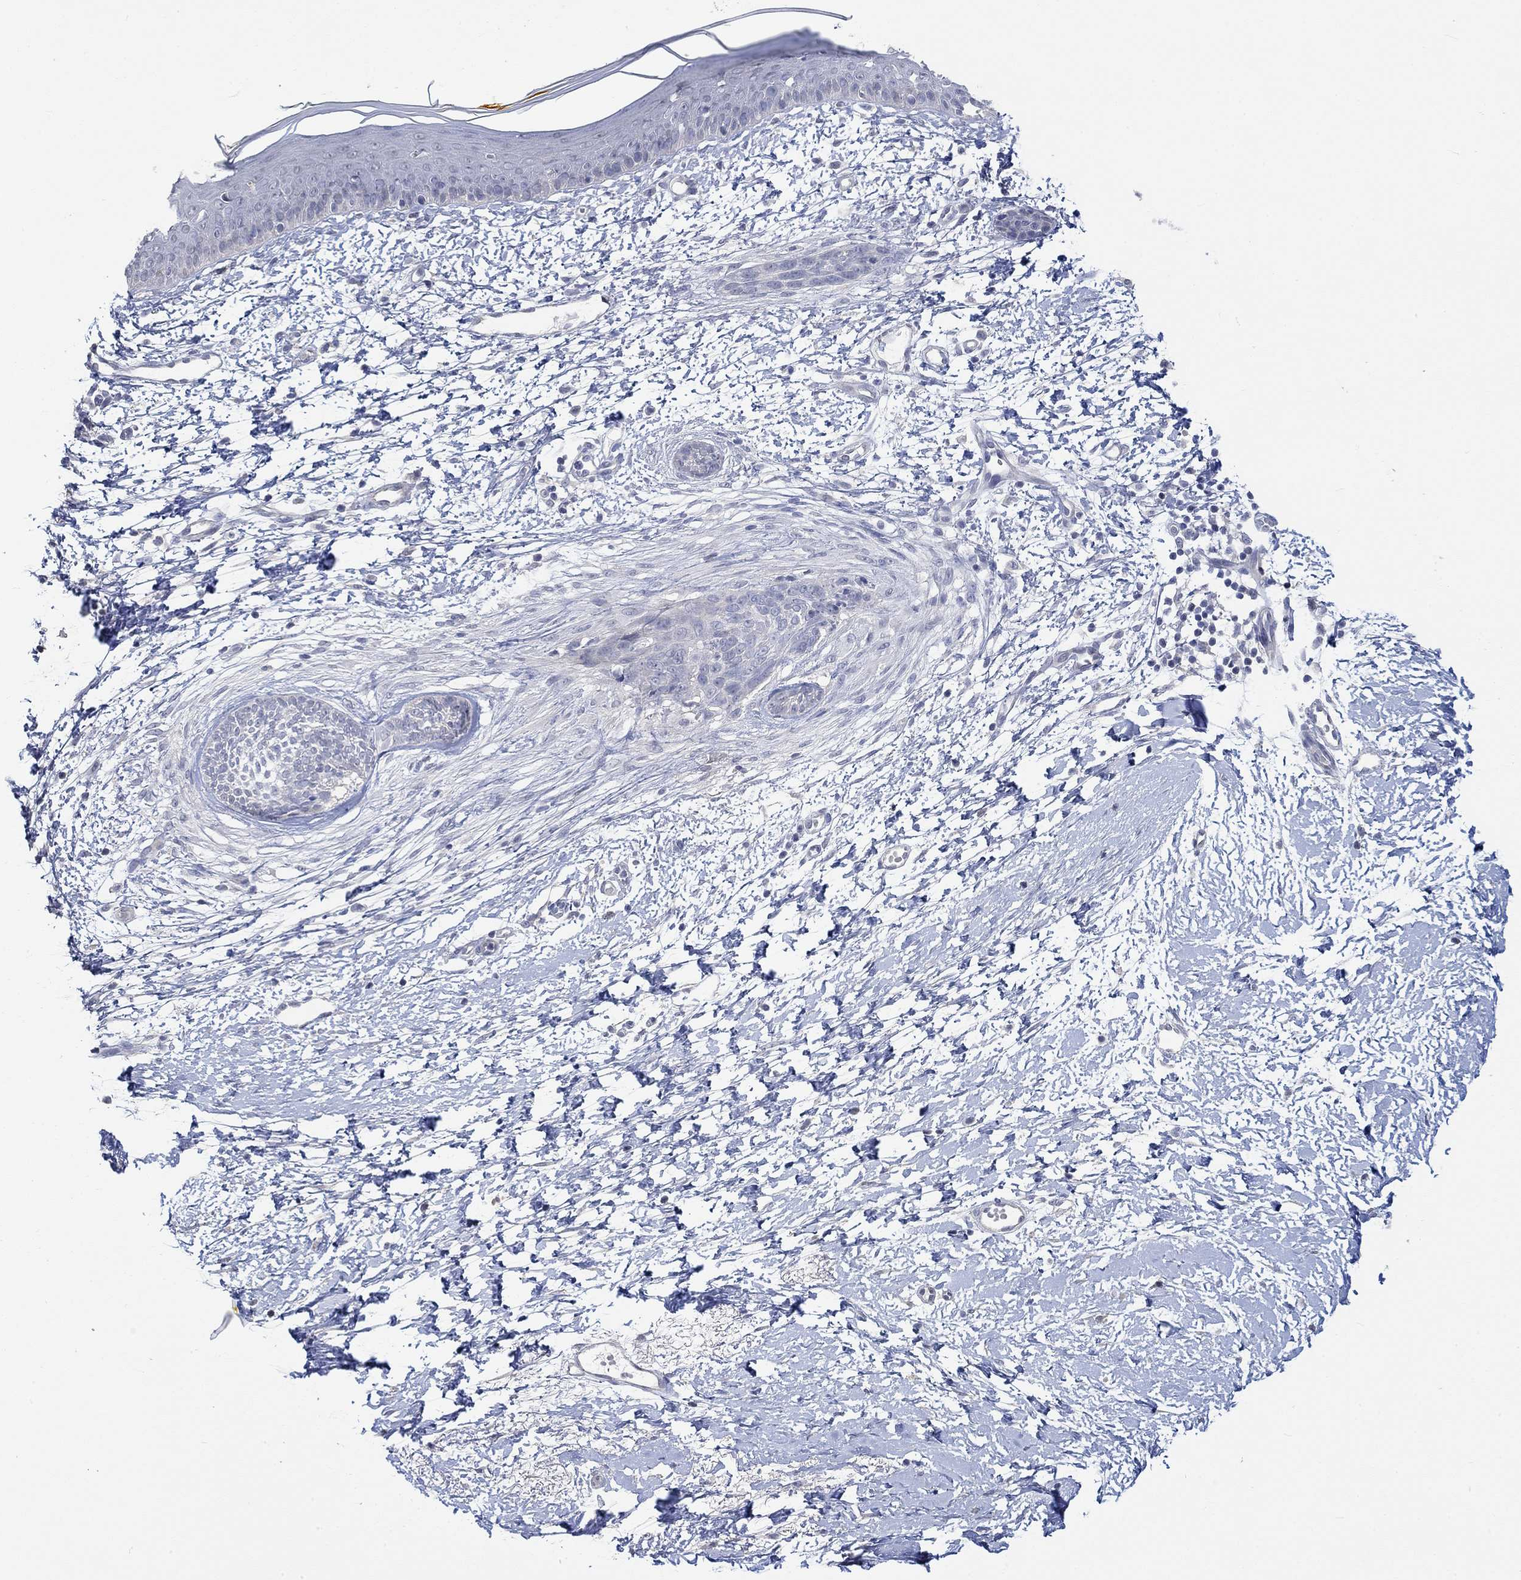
{"staining": {"intensity": "negative", "quantity": "none", "location": "none"}, "tissue": "skin cancer", "cell_type": "Tumor cells", "image_type": "cancer", "snomed": [{"axis": "morphology", "description": "Normal tissue, NOS"}, {"axis": "morphology", "description": "Basal cell carcinoma"}, {"axis": "topography", "description": "Skin"}], "caption": "IHC of human skin cancer displays no staining in tumor cells.", "gene": "PNMA5", "patient": {"sex": "male", "age": 84}}